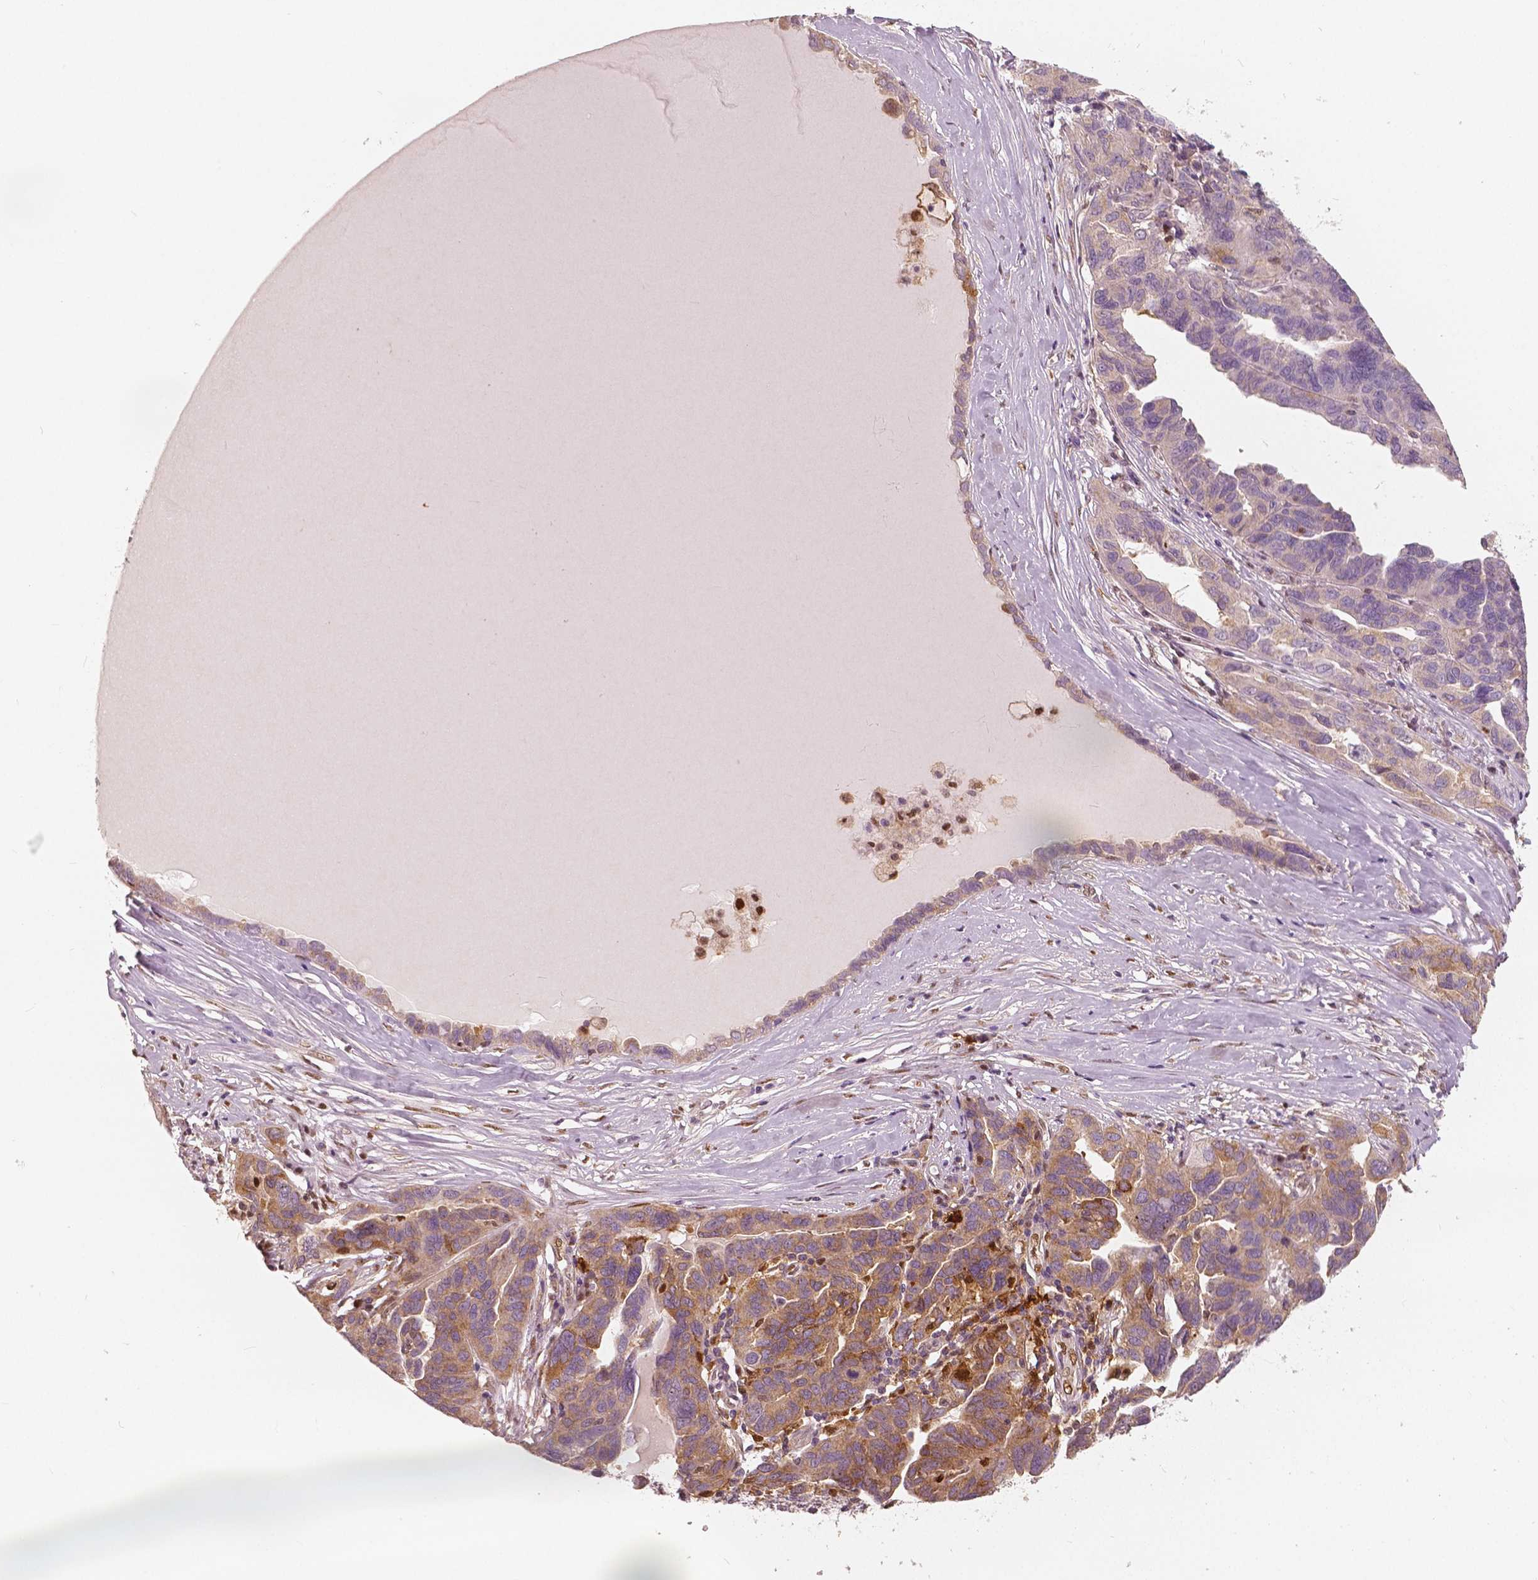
{"staining": {"intensity": "weak", "quantity": "25%-75%", "location": "cytoplasmic/membranous"}, "tissue": "ovarian cancer", "cell_type": "Tumor cells", "image_type": "cancer", "snomed": [{"axis": "morphology", "description": "Cystadenocarcinoma, serous, NOS"}, {"axis": "topography", "description": "Ovary"}], "caption": "Immunohistochemical staining of ovarian cancer exhibits low levels of weak cytoplasmic/membranous positivity in about 25%-75% of tumor cells.", "gene": "SQSTM1", "patient": {"sex": "female", "age": 64}}